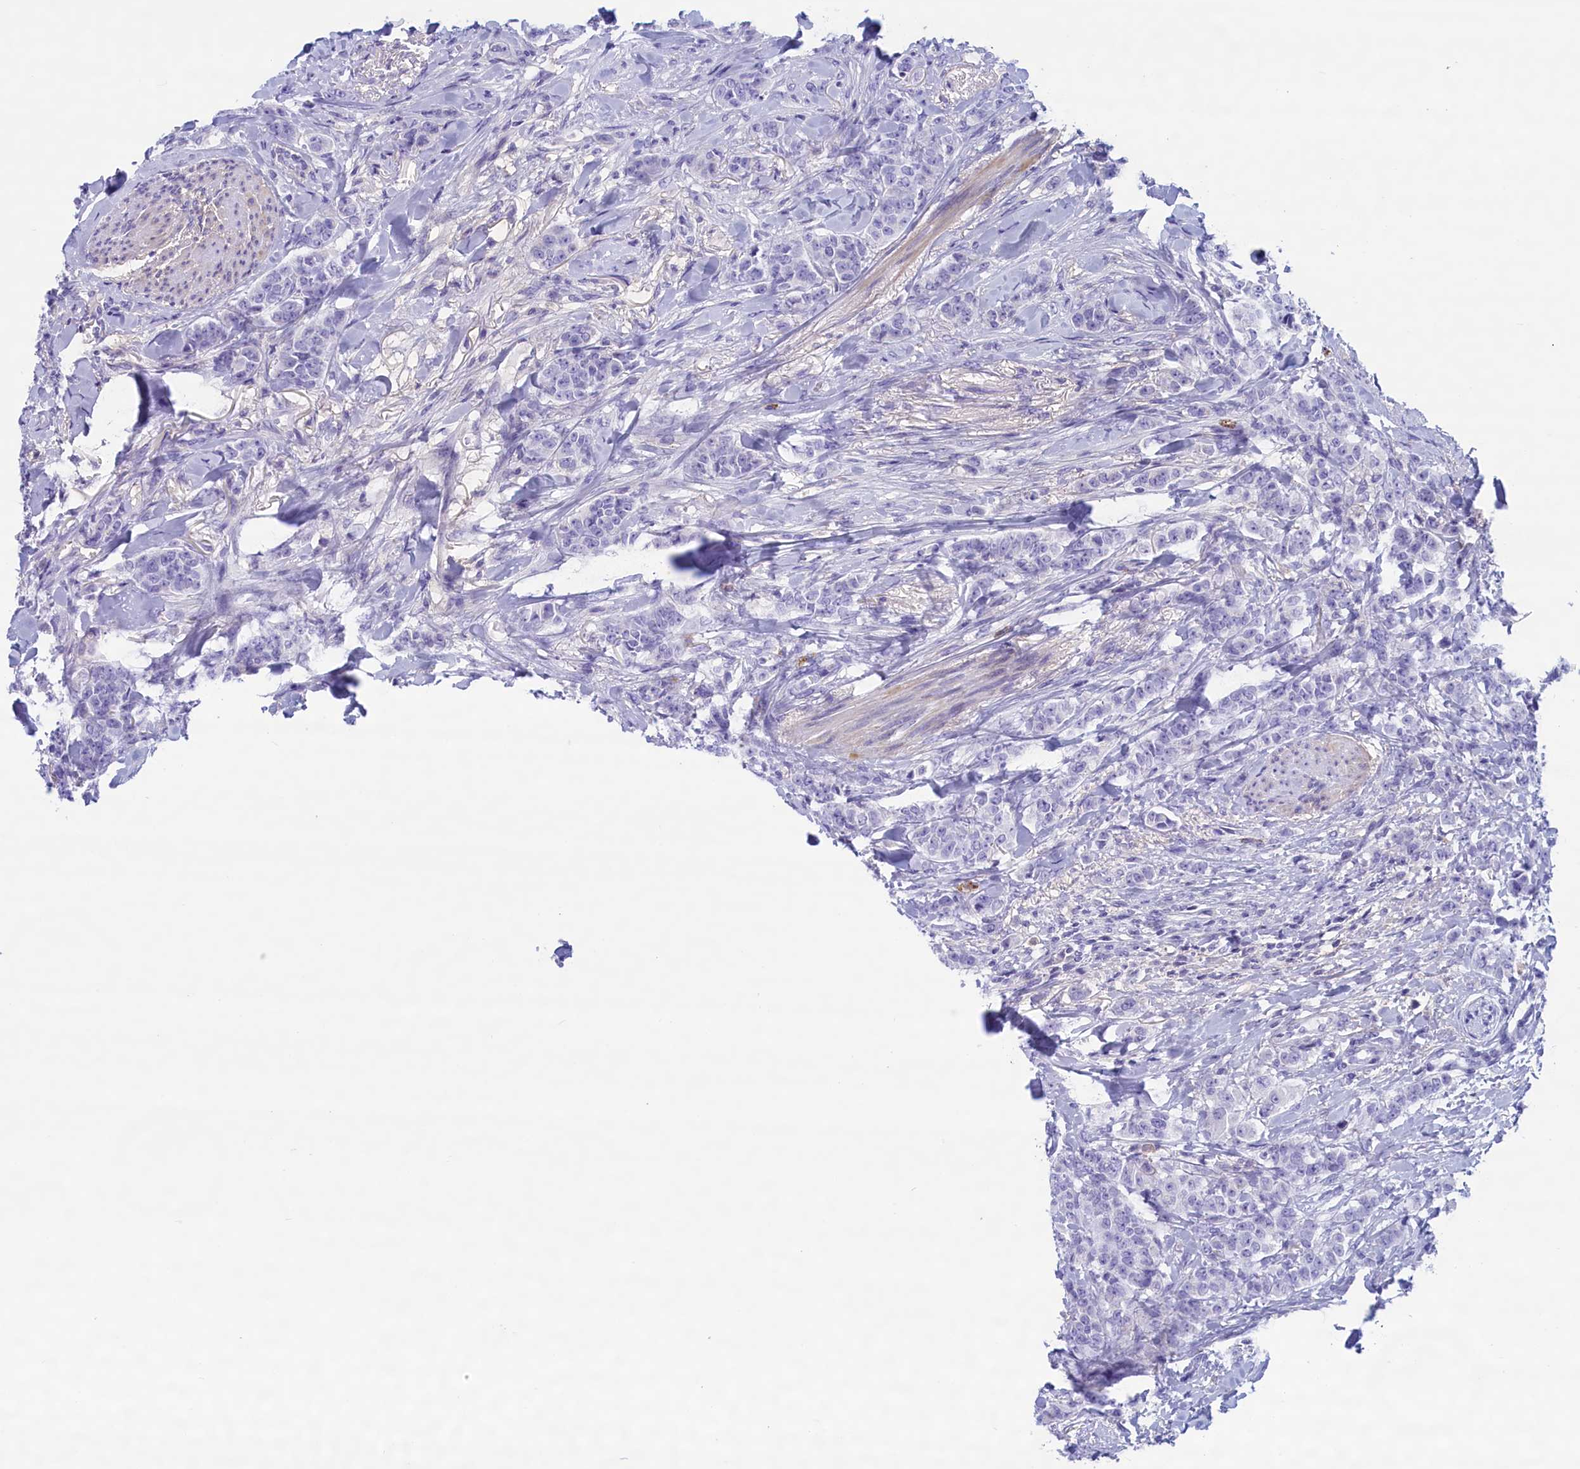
{"staining": {"intensity": "negative", "quantity": "none", "location": "none"}, "tissue": "breast cancer", "cell_type": "Tumor cells", "image_type": "cancer", "snomed": [{"axis": "morphology", "description": "Duct carcinoma"}, {"axis": "topography", "description": "Breast"}], "caption": "Tumor cells are negative for protein expression in human breast cancer.", "gene": "MPV17L2", "patient": {"sex": "female", "age": 40}}